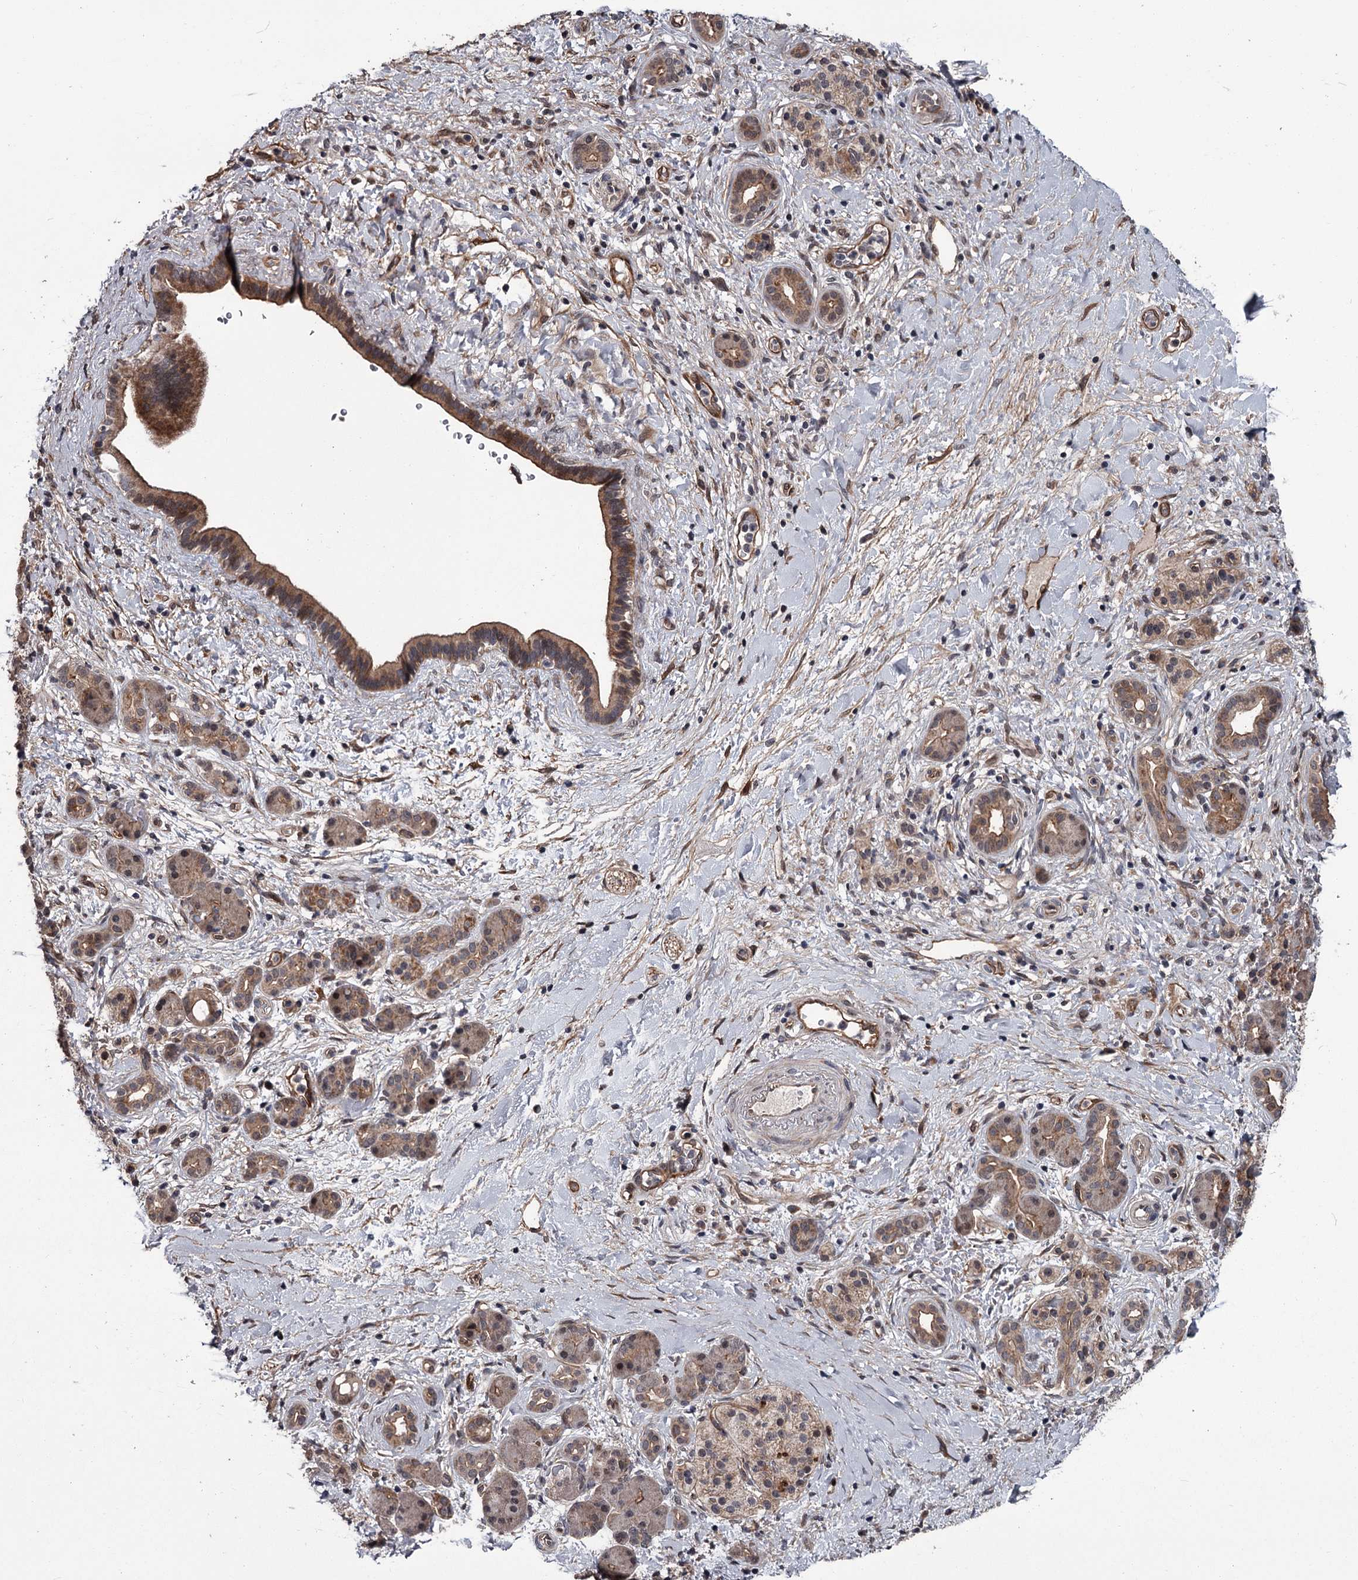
{"staining": {"intensity": "weak", "quantity": ">75%", "location": "cytoplasmic/membranous"}, "tissue": "pancreatic cancer", "cell_type": "Tumor cells", "image_type": "cancer", "snomed": [{"axis": "morphology", "description": "Normal tissue, NOS"}, {"axis": "morphology", "description": "Adenocarcinoma, NOS"}, {"axis": "topography", "description": "Pancreas"}, {"axis": "topography", "description": "Peripheral nerve tissue"}], "caption": "Immunohistochemistry (IHC) photomicrograph of adenocarcinoma (pancreatic) stained for a protein (brown), which shows low levels of weak cytoplasmic/membranous staining in about >75% of tumor cells.", "gene": "CDC42EP2", "patient": {"sex": "female", "age": 77}}